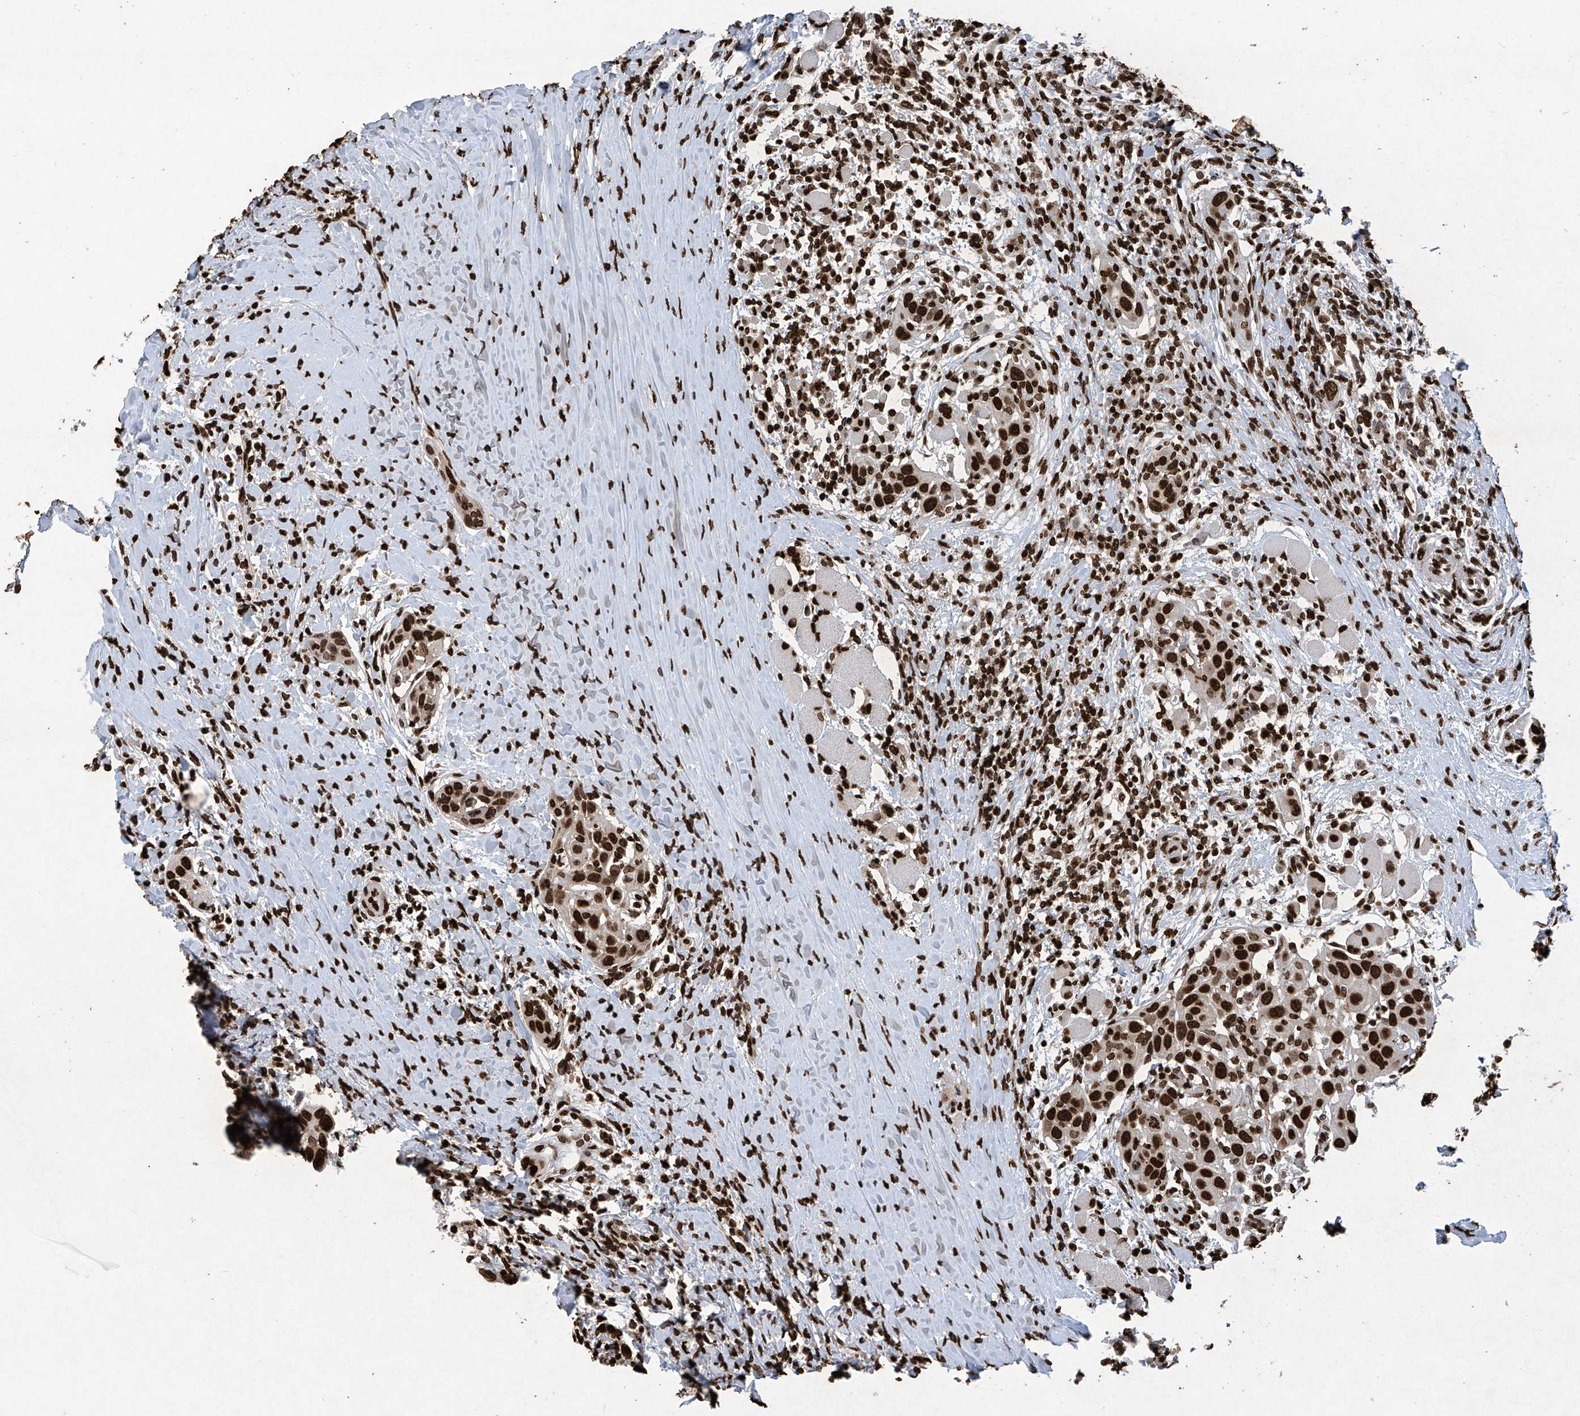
{"staining": {"intensity": "strong", "quantity": ">75%", "location": "nuclear"}, "tissue": "head and neck cancer", "cell_type": "Tumor cells", "image_type": "cancer", "snomed": [{"axis": "morphology", "description": "Squamous cell carcinoma, NOS"}, {"axis": "topography", "description": "Oral tissue"}, {"axis": "topography", "description": "Head-Neck"}], "caption": "Tumor cells reveal high levels of strong nuclear expression in about >75% of cells in human head and neck squamous cell carcinoma.", "gene": "H3-3A", "patient": {"sex": "female", "age": 50}}